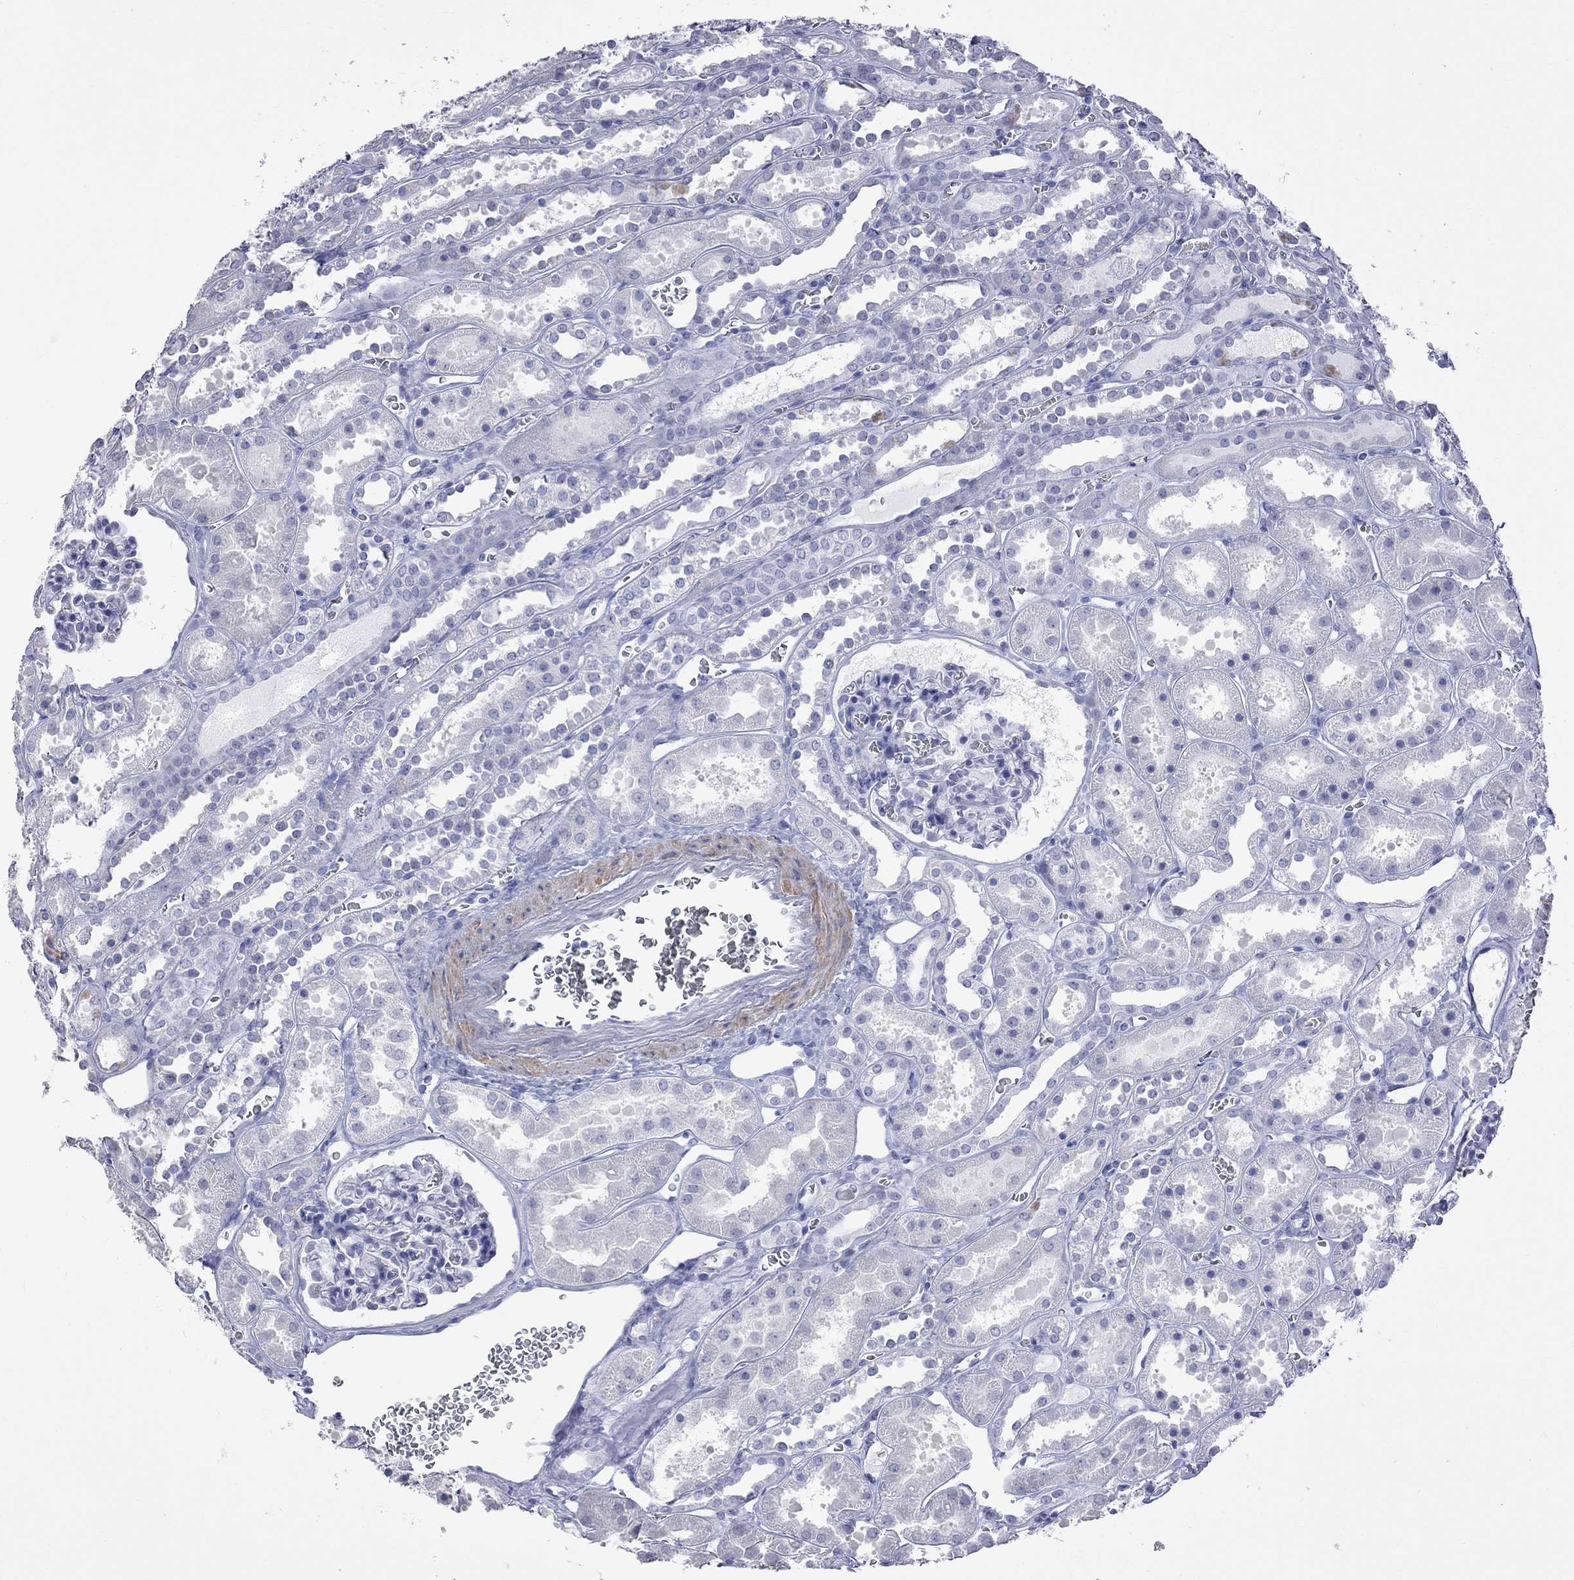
{"staining": {"intensity": "negative", "quantity": "none", "location": "none"}, "tissue": "kidney", "cell_type": "Cells in glomeruli", "image_type": "normal", "snomed": [{"axis": "morphology", "description": "Normal tissue, NOS"}, {"axis": "topography", "description": "Kidney"}], "caption": "A high-resolution histopathology image shows immunohistochemistry staining of unremarkable kidney, which reveals no significant staining in cells in glomeruli.", "gene": "BPIFB1", "patient": {"sex": "female", "age": 41}}